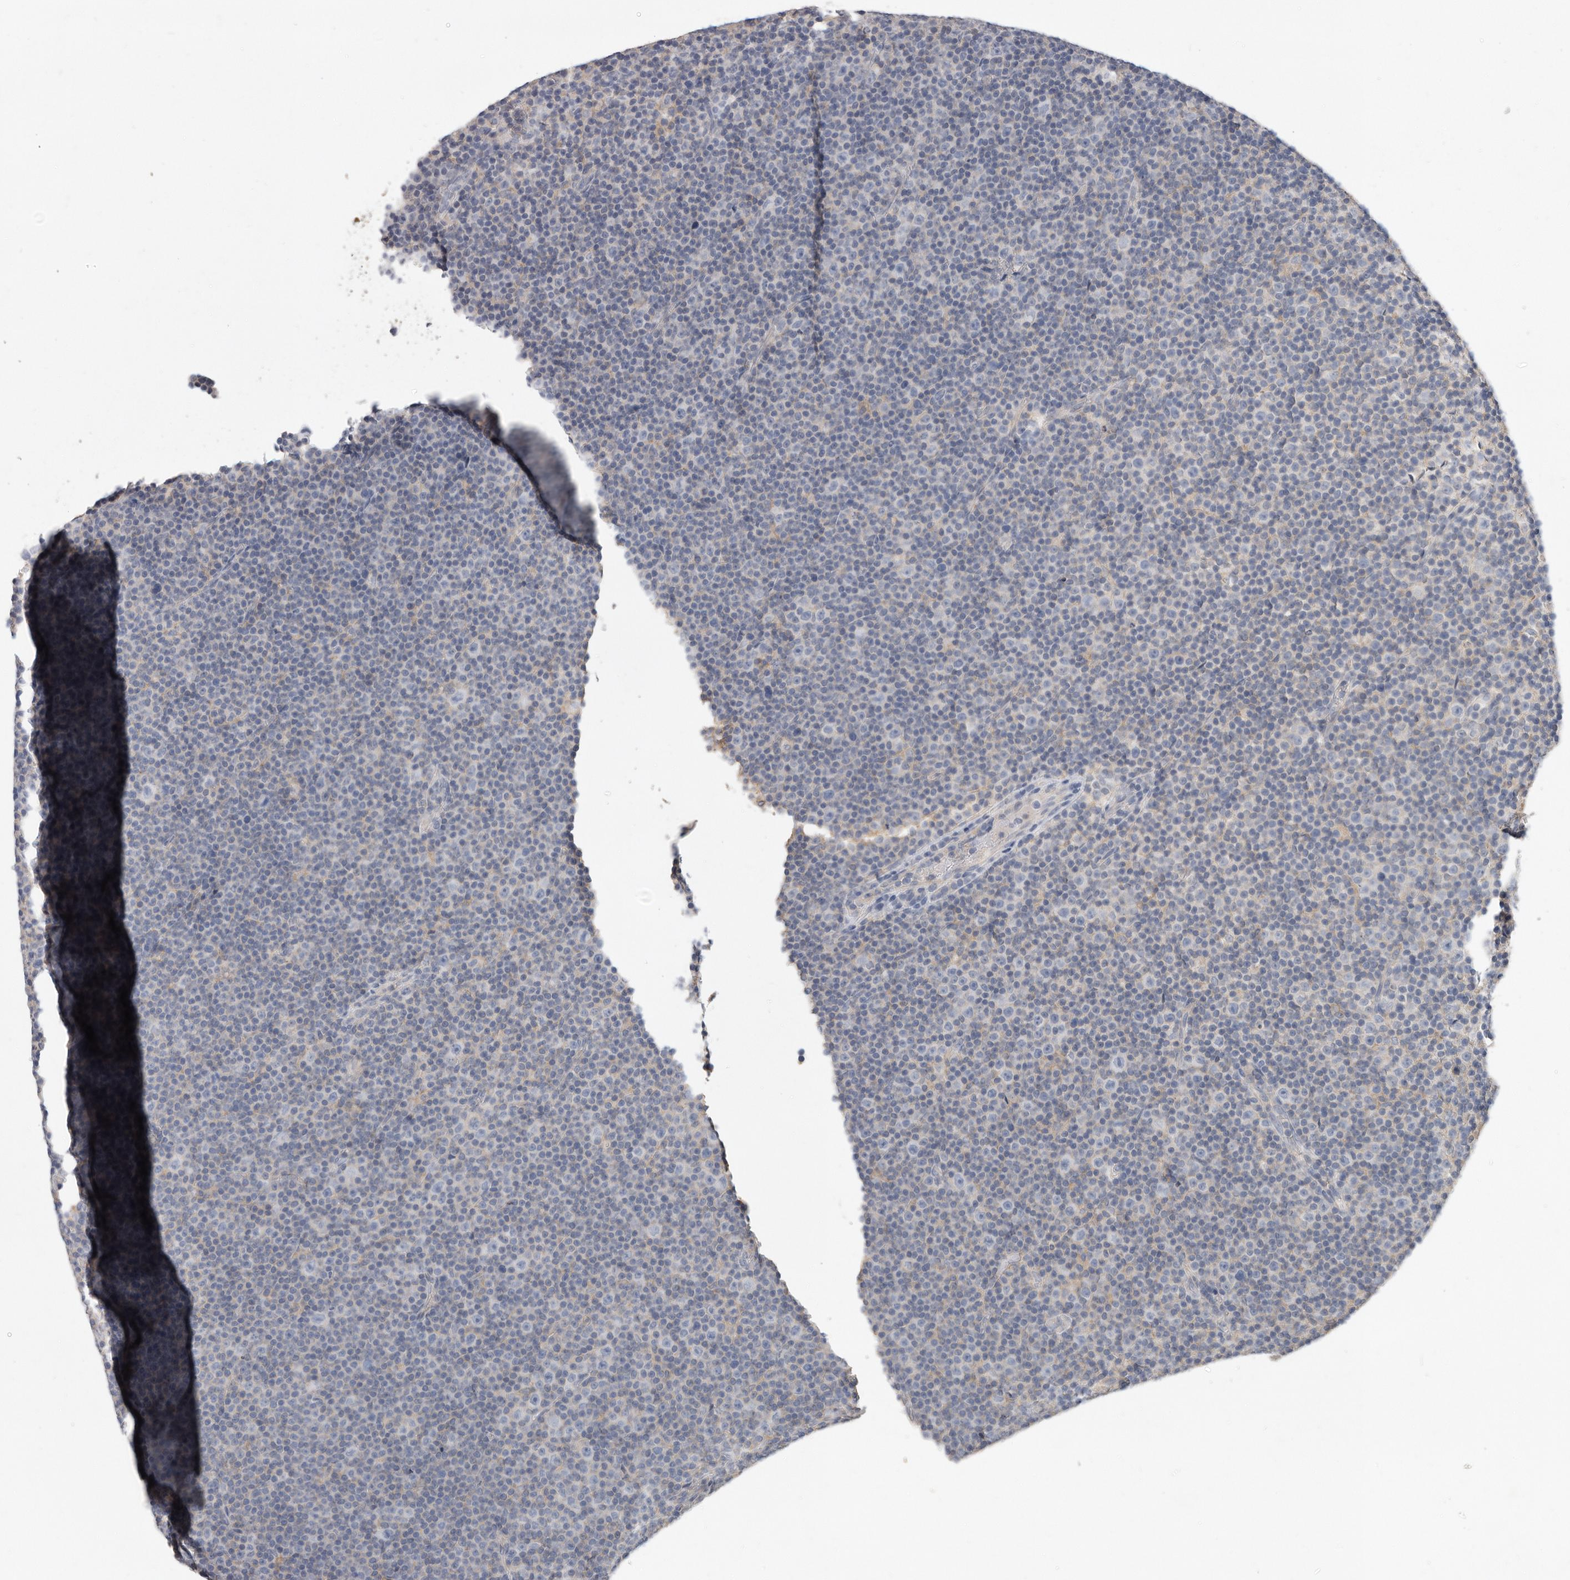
{"staining": {"intensity": "negative", "quantity": "none", "location": "none"}, "tissue": "lymphoma", "cell_type": "Tumor cells", "image_type": "cancer", "snomed": [{"axis": "morphology", "description": "Malignant lymphoma, non-Hodgkin's type, Low grade"}, {"axis": "topography", "description": "Lymph node"}], "caption": "Lymphoma was stained to show a protein in brown. There is no significant positivity in tumor cells.", "gene": "WDTC1", "patient": {"sex": "female", "age": 67}}